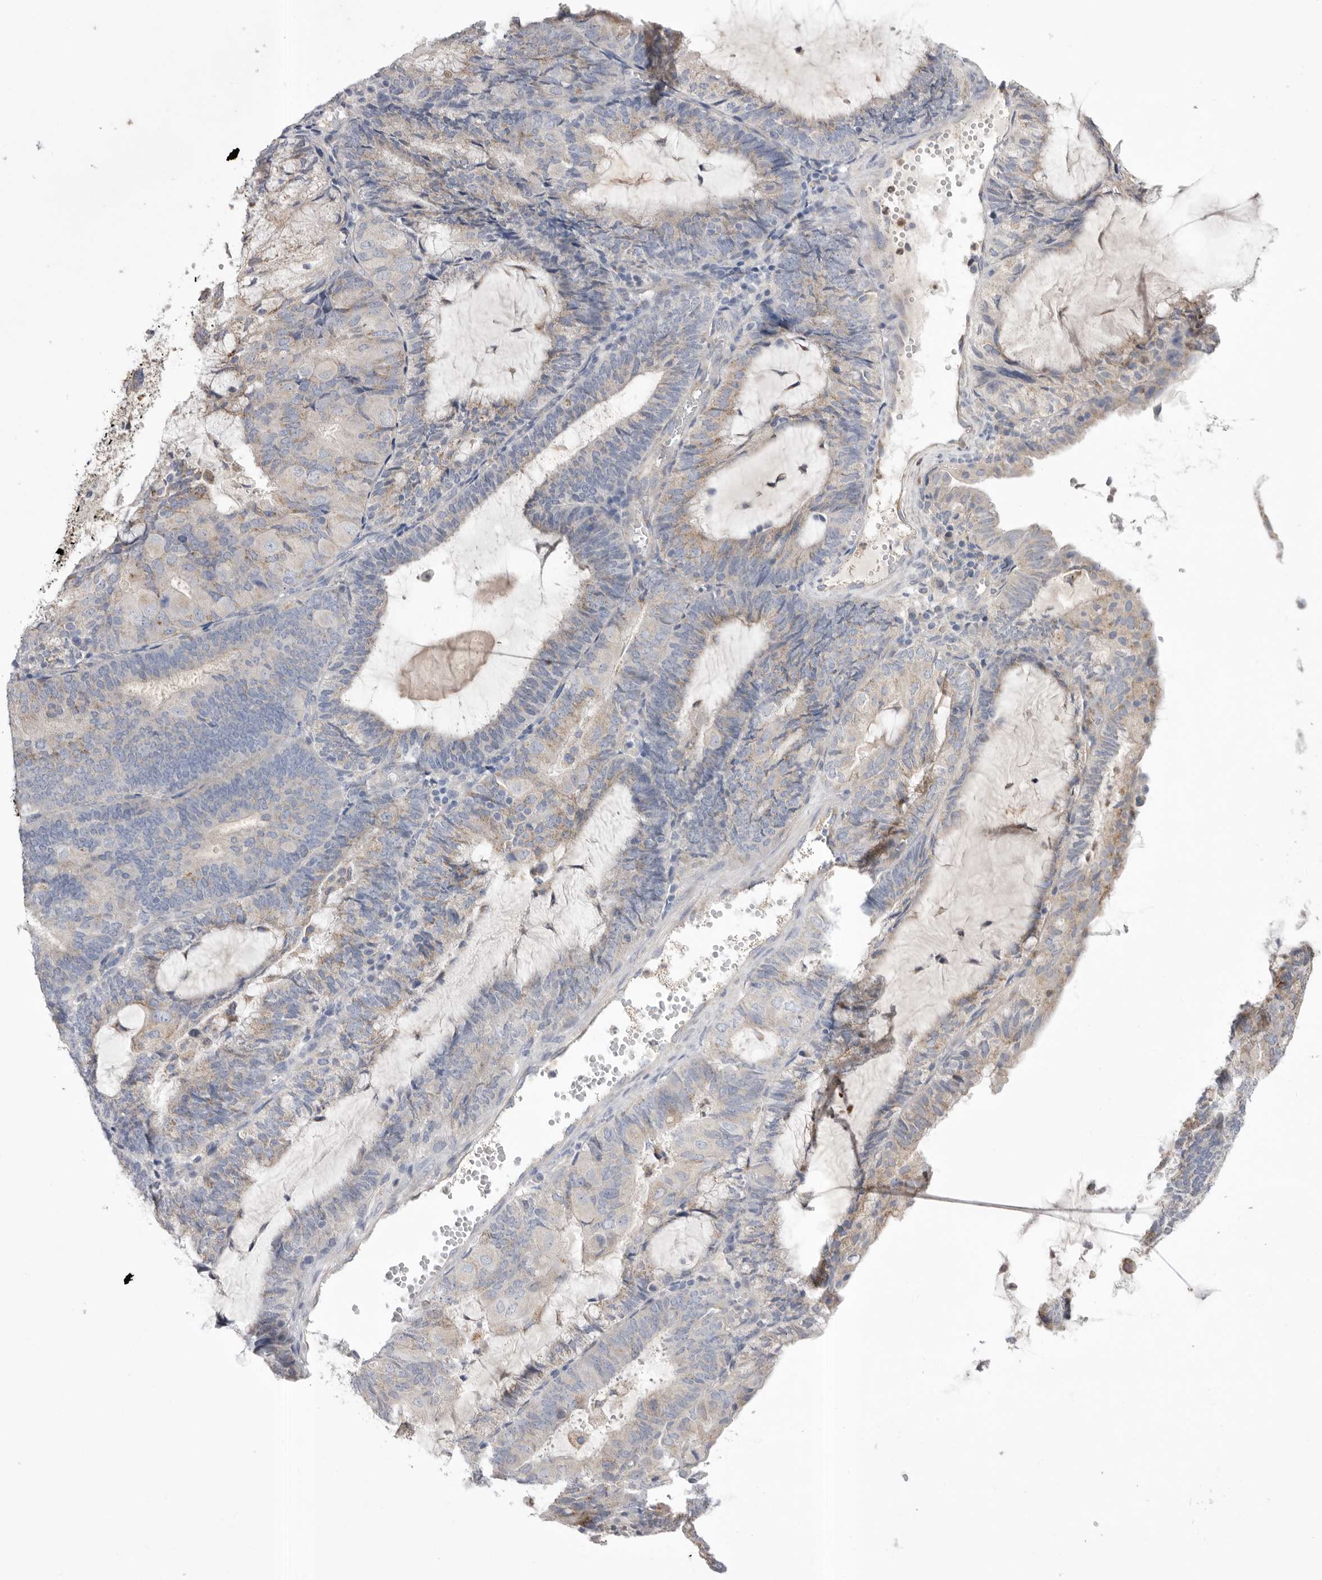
{"staining": {"intensity": "weak", "quantity": "<25%", "location": "cytoplasmic/membranous"}, "tissue": "endometrial cancer", "cell_type": "Tumor cells", "image_type": "cancer", "snomed": [{"axis": "morphology", "description": "Adenocarcinoma, NOS"}, {"axis": "topography", "description": "Endometrium"}], "caption": "The image shows no significant staining in tumor cells of endometrial cancer (adenocarcinoma).", "gene": "CCDC126", "patient": {"sex": "female", "age": 81}}